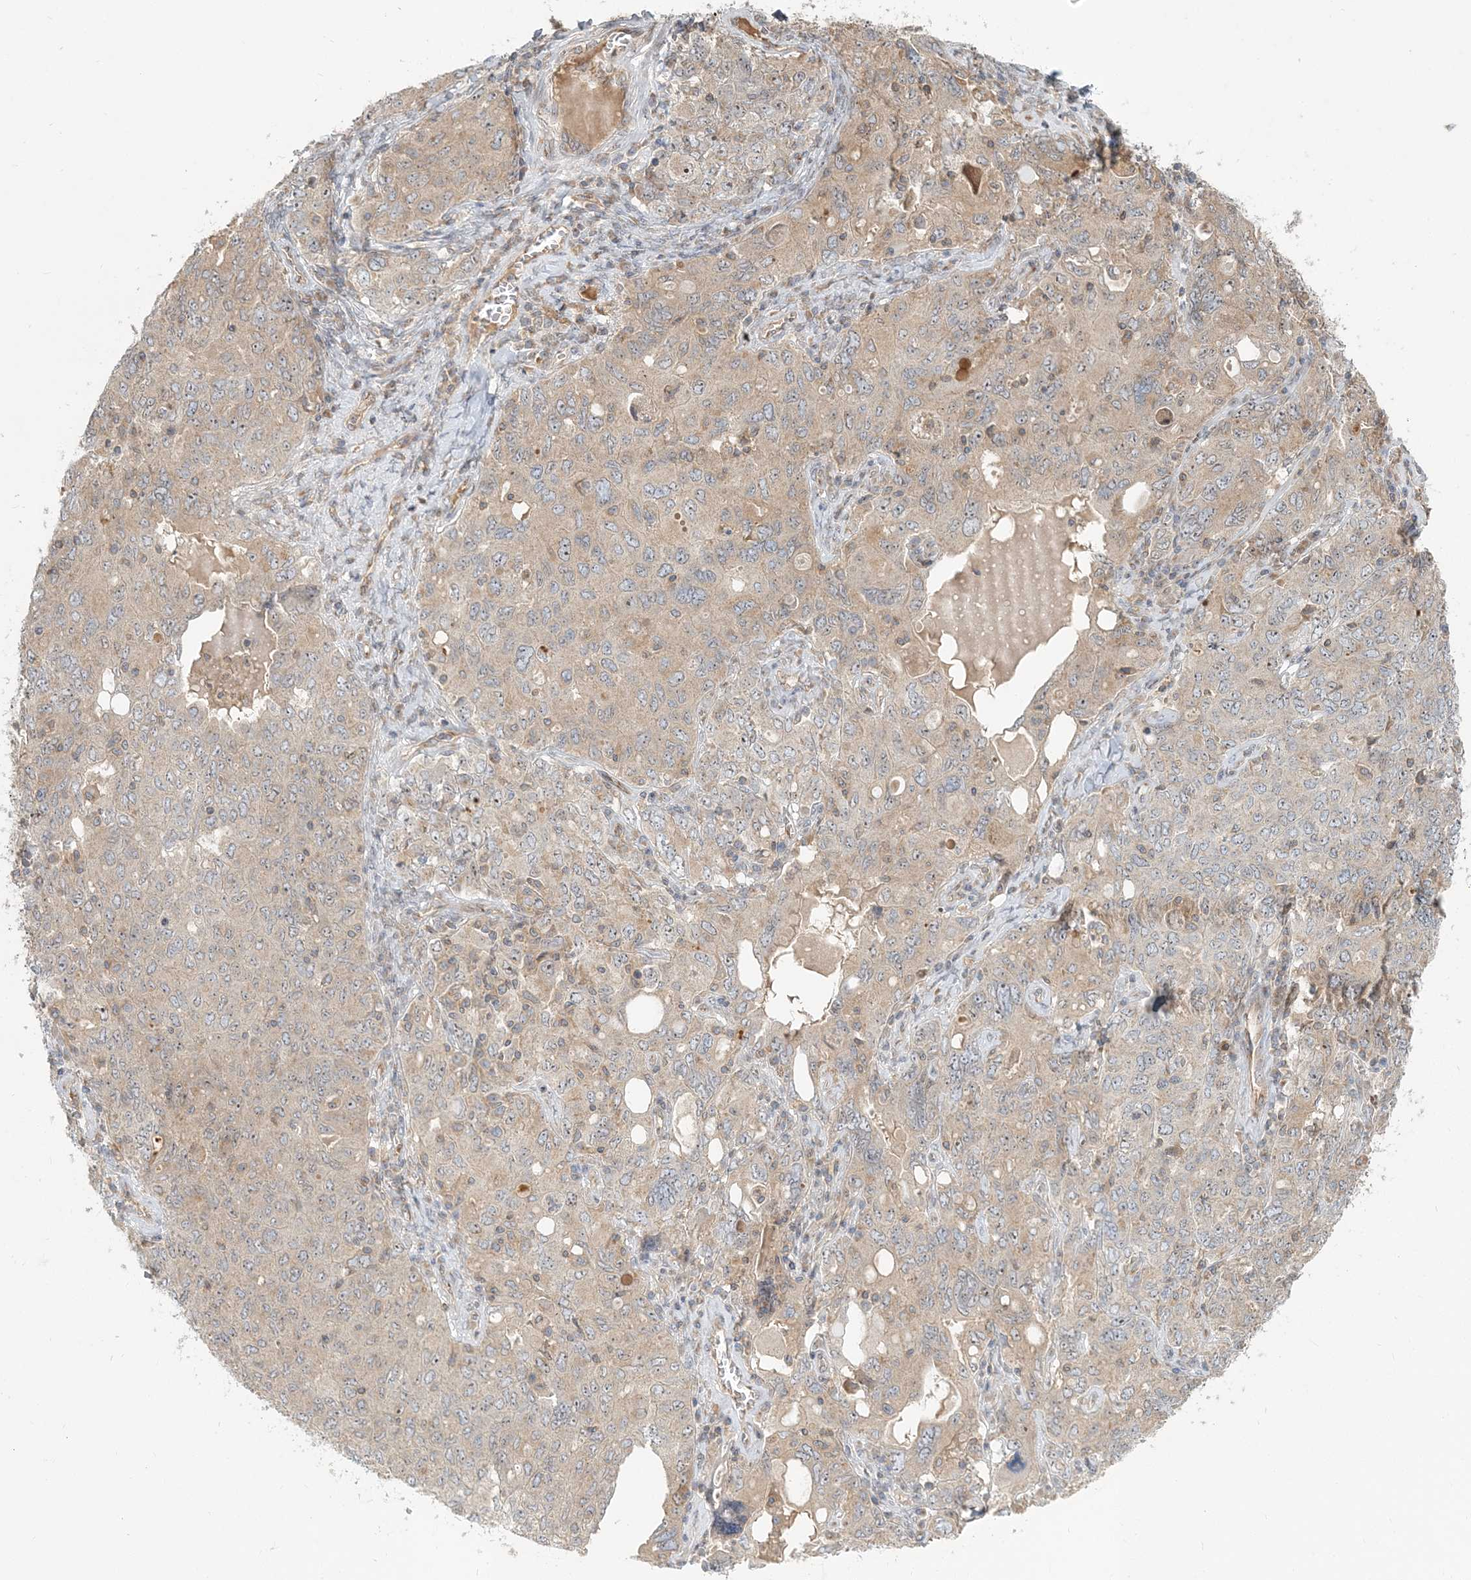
{"staining": {"intensity": "weak", "quantity": "25%-75%", "location": "cytoplasmic/membranous"}, "tissue": "ovarian cancer", "cell_type": "Tumor cells", "image_type": "cancer", "snomed": [{"axis": "morphology", "description": "Carcinoma, endometroid"}, {"axis": "topography", "description": "Ovary"}], "caption": "Immunohistochemical staining of human ovarian cancer reveals low levels of weak cytoplasmic/membranous protein positivity in approximately 25%-75% of tumor cells.", "gene": "AP1AR", "patient": {"sex": "female", "age": 62}}